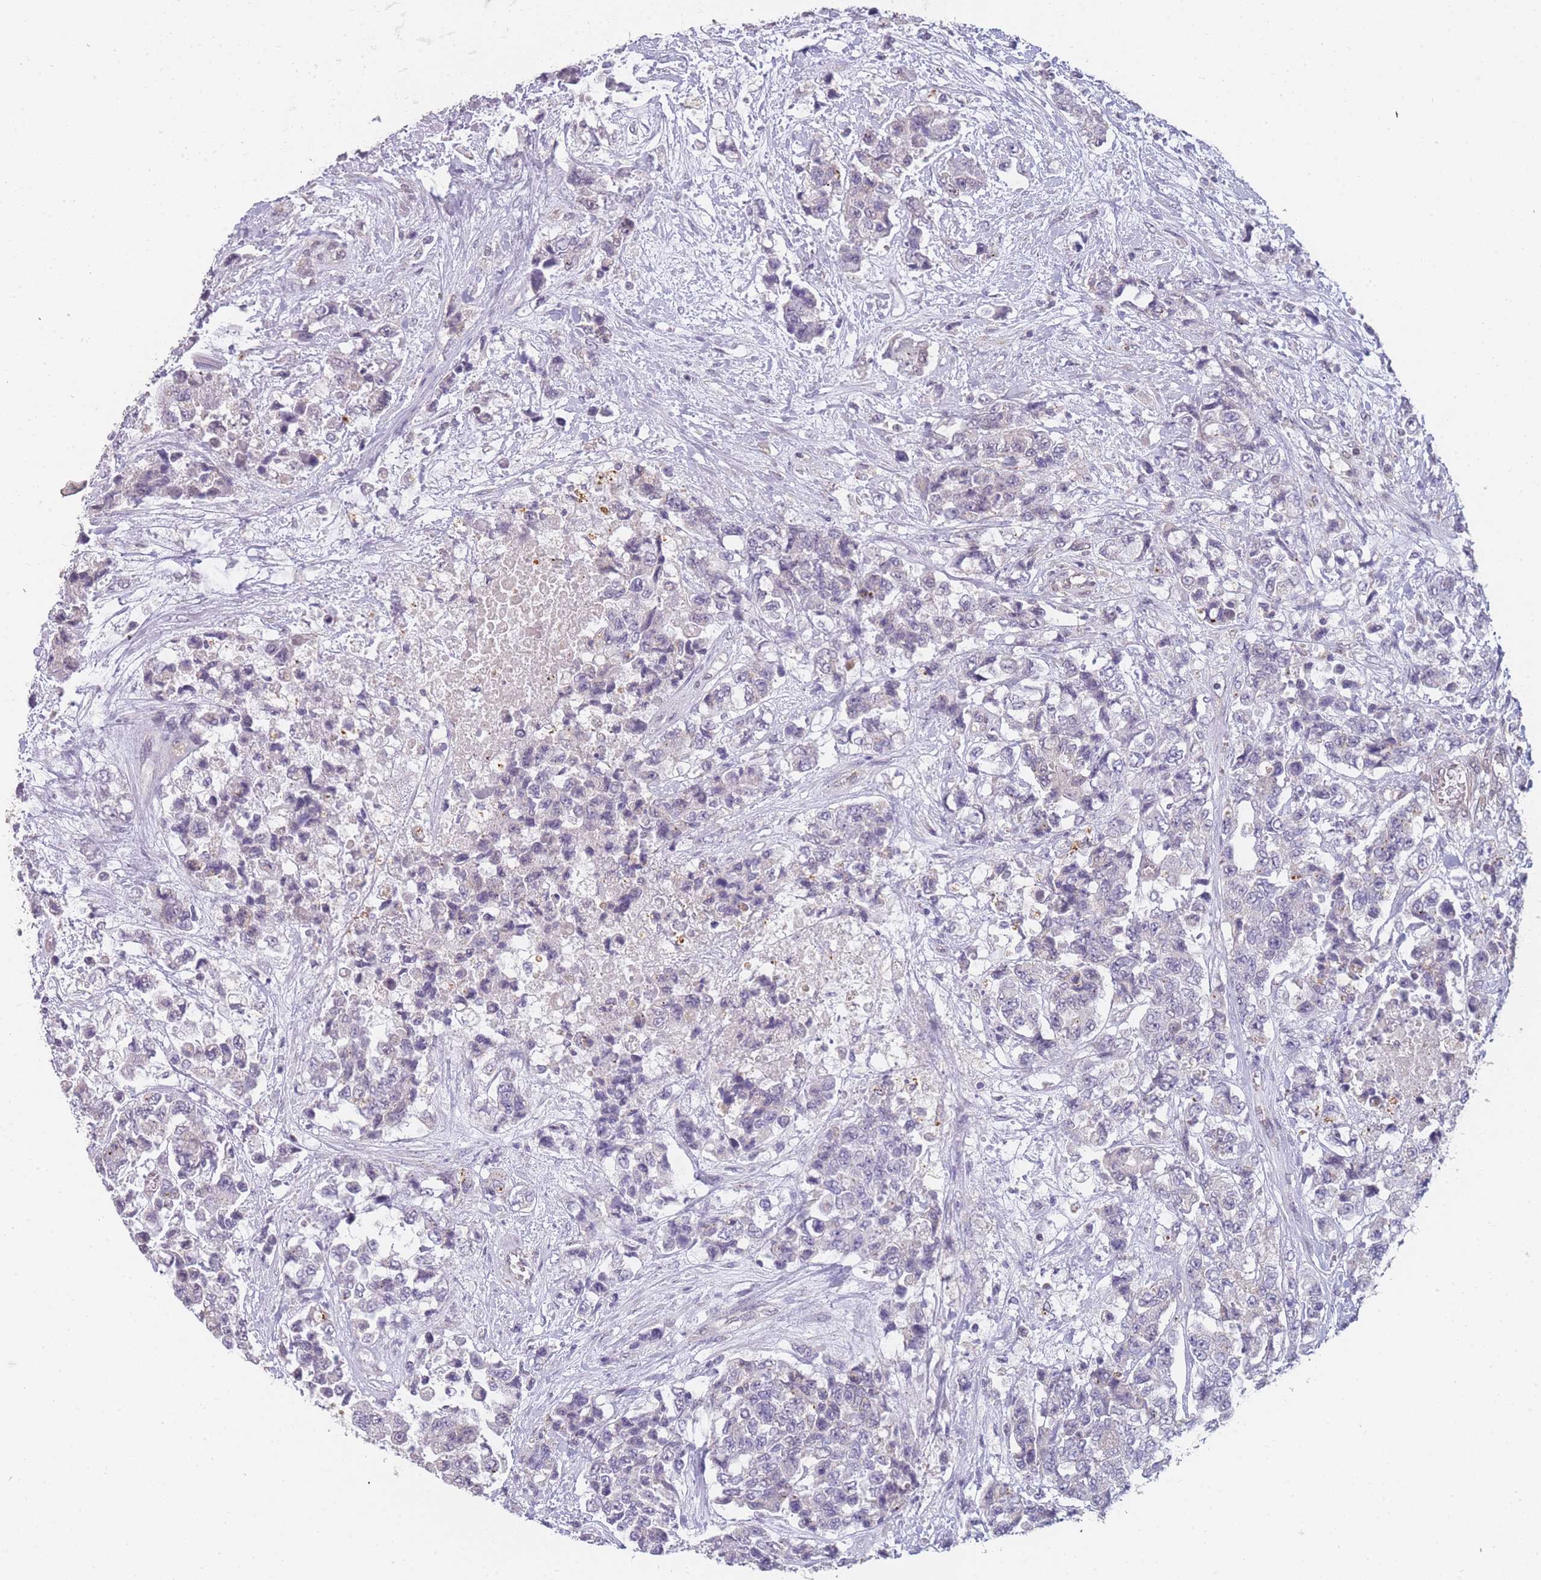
{"staining": {"intensity": "negative", "quantity": "none", "location": "none"}, "tissue": "urothelial cancer", "cell_type": "Tumor cells", "image_type": "cancer", "snomed": [{"axis": "morphology", "description": "Urothelial carcinoma, High grade"}, {"axis": "topography", "description": "Urinary bladder"}], "caption": "This is an IHC image of human urothelial cancer. There is no expression in tumor cells.", "gene": "MRI1", "patient": {"sex": "female", "age": 78}}